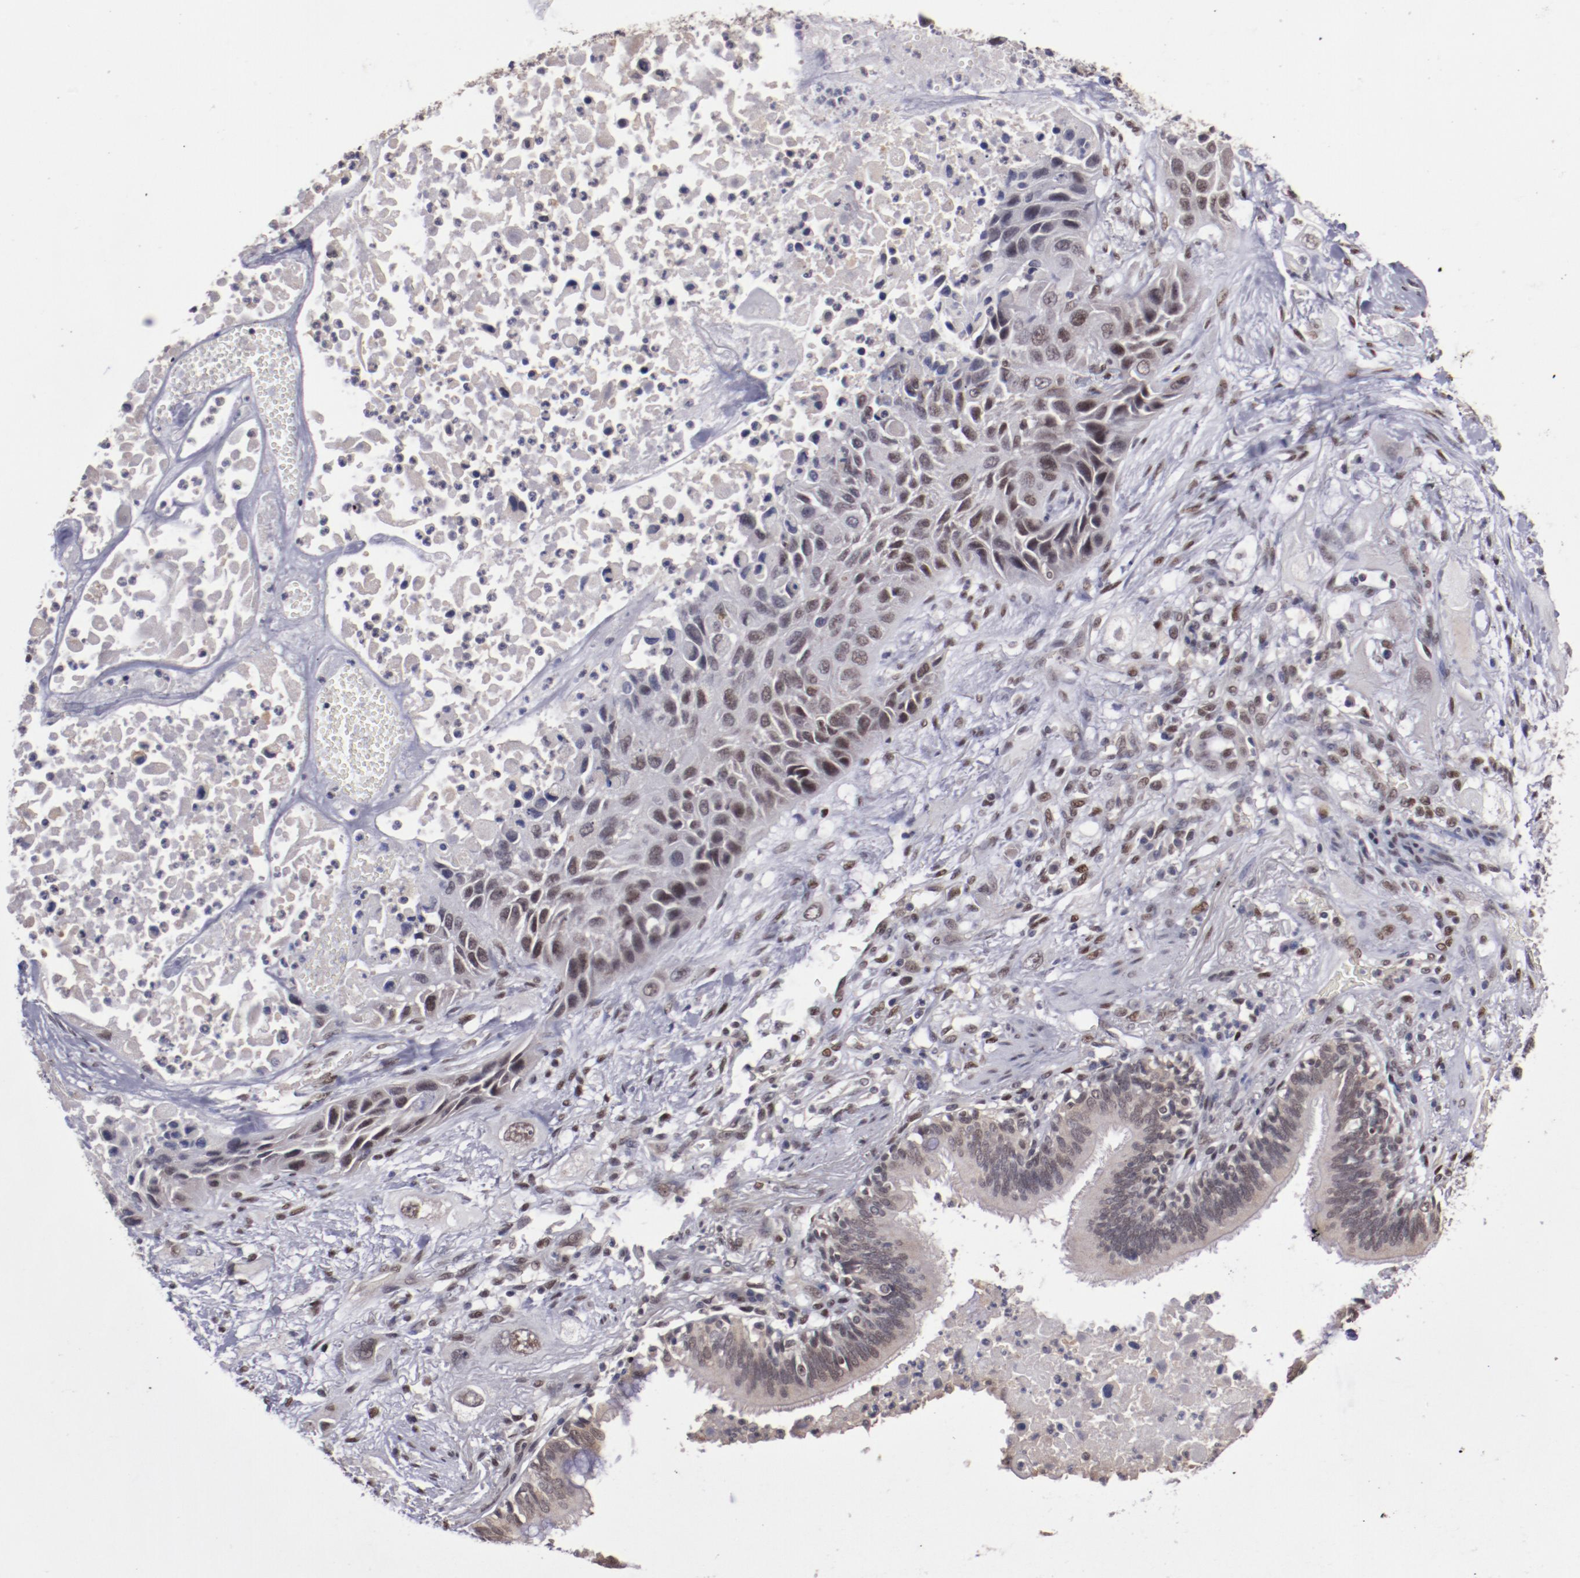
{"staining": {"intensity": "weak", "quantity": "25%-75%", "location": "nuclear"}, "tissue": "lung cancer", "cell_type": "Tumor cells", "image_type": "cancer", "snomed": [{"axis": "morphology", "description": "Squamous cell carcinoma, NOS"}, {"axis": "topography", "description": "Lung"}], "caption": "Immunohistochemistry (IHC) micrograph of neoplastic tissue: squamous cell carcinoma (lung) stained using immunohistochemistry demonstrates low levels of weak protein expression localized specifically in the nuclear of tumor cells, appearing as a nuclear brown color.", "gene": "ARNT", "patient": {"sex": "female", "age": 76}}